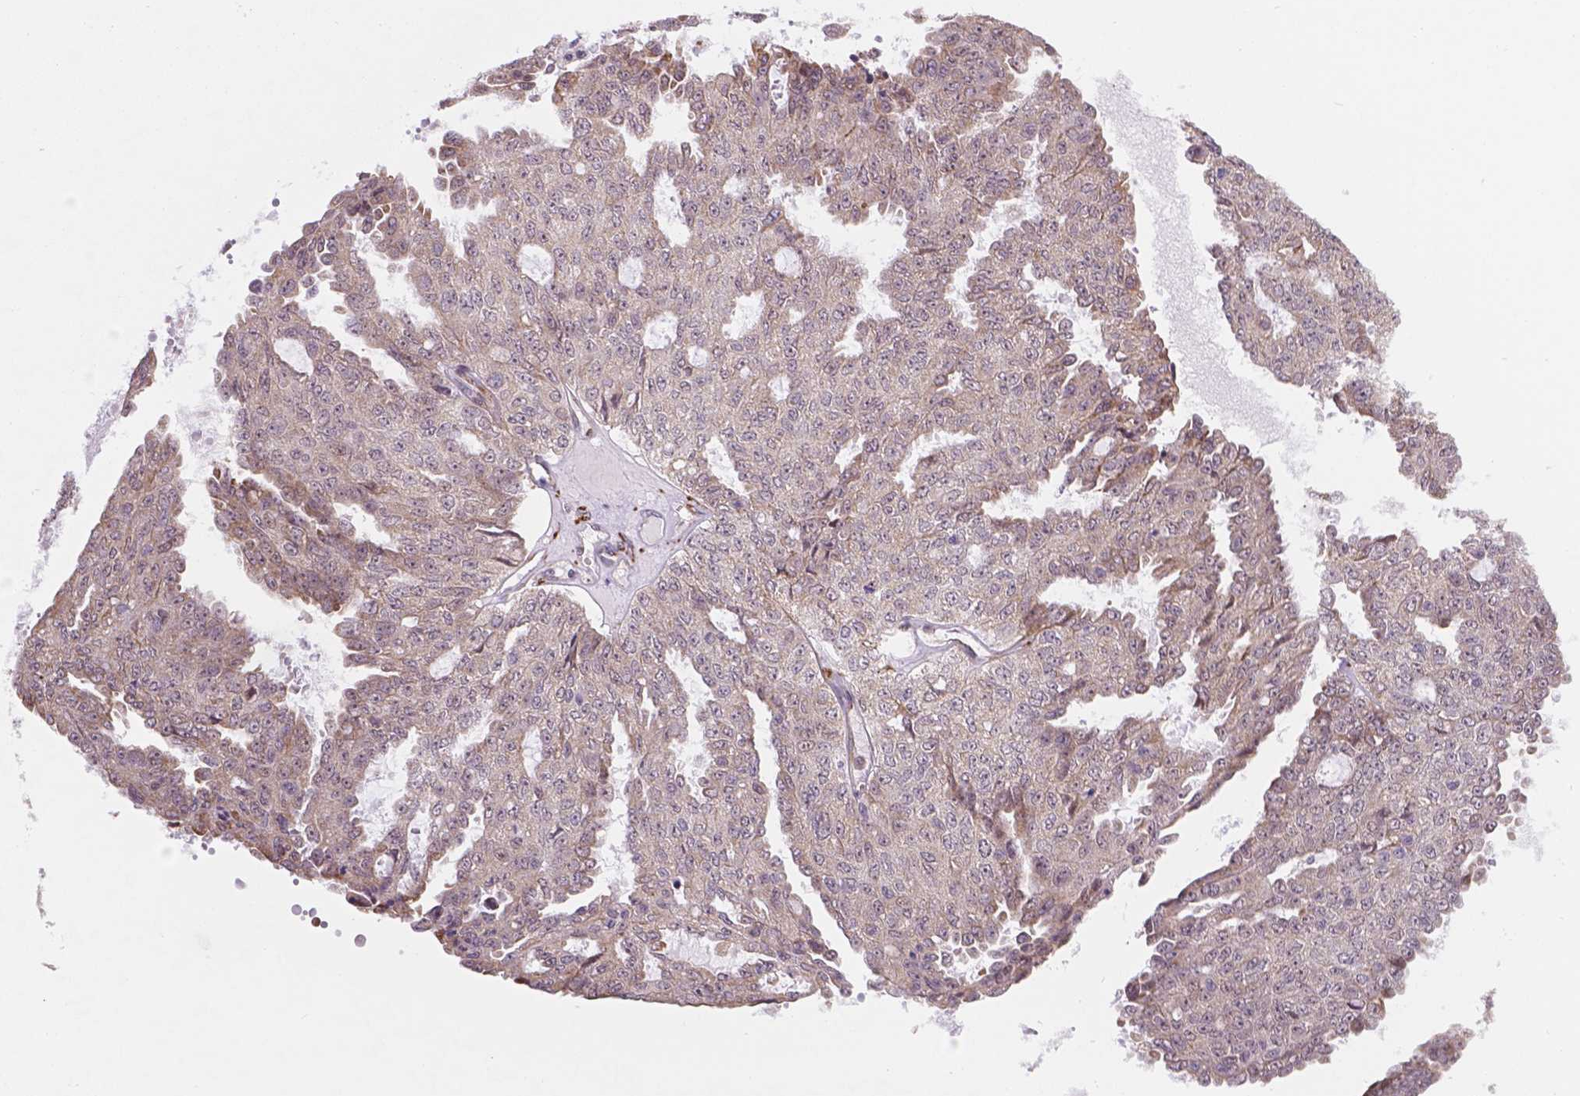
{"staining": {"intensity": "weak", "quantity": "25%-75%", "location": "cytoplasmic/membranous"}, "tissue": "ovarian cancer", "cell_type": "Tumor cells", "image_type": "cancer", "snomed": [{"axis": "morphology", "description": "Cystadenocarcinoma, serous, NOS"}, {"axis": "topography", "description": "Ovary"}], "caption": "This histopathology image demonstrates ovarian cancer (serous cystadenocarcinoma) stained with immunohistochemistry to label a protein in brown. The cytoplasmic/membranous of tumor cells show weak positivity for the protein. Nuclei are counter-stained blue.", "gene": "FNIP1", "patient": {"sex": "female", "age": 71}}